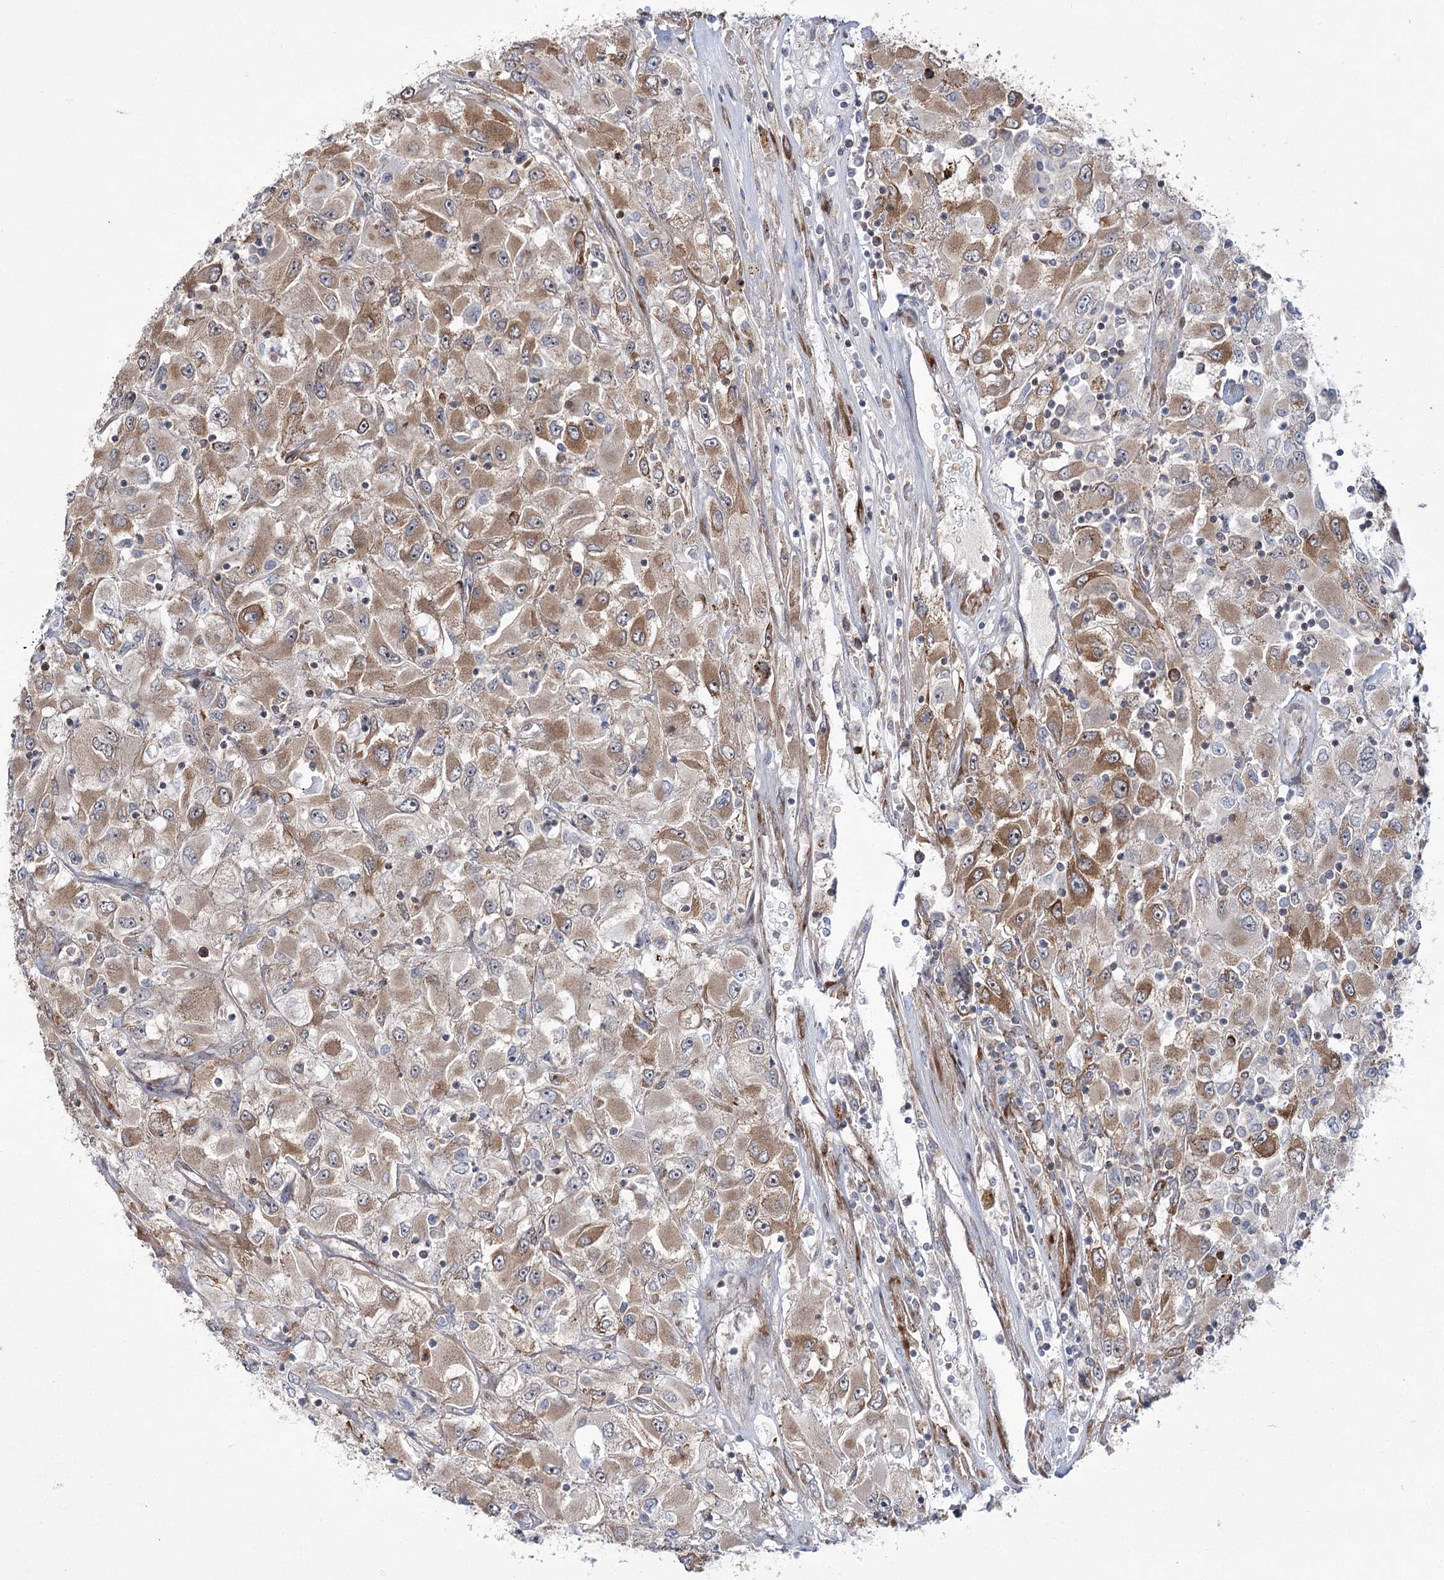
{"staining": {"intensity": "moderate", "quantity": "25%-75%", "location": "cytoplasmic/membranous"}, "tissue": "renal cancer", "cell_type": "Tumor cells", "image_type": "cancer", "snomed": [{"axis": "morphology", "description": "Adenocarcinoma, NOS"}, {"axis": "topography", "description": "Kidney"}], "caption": "Immunohistochemical staining of renal cancer (adenocarcinoma) exhibits moderate cytoplasmic/membranous protein expression in about 25%-75% of tumor cells.", "gene": "VWA2", "patient": {"sex": "female", "age": 52}}